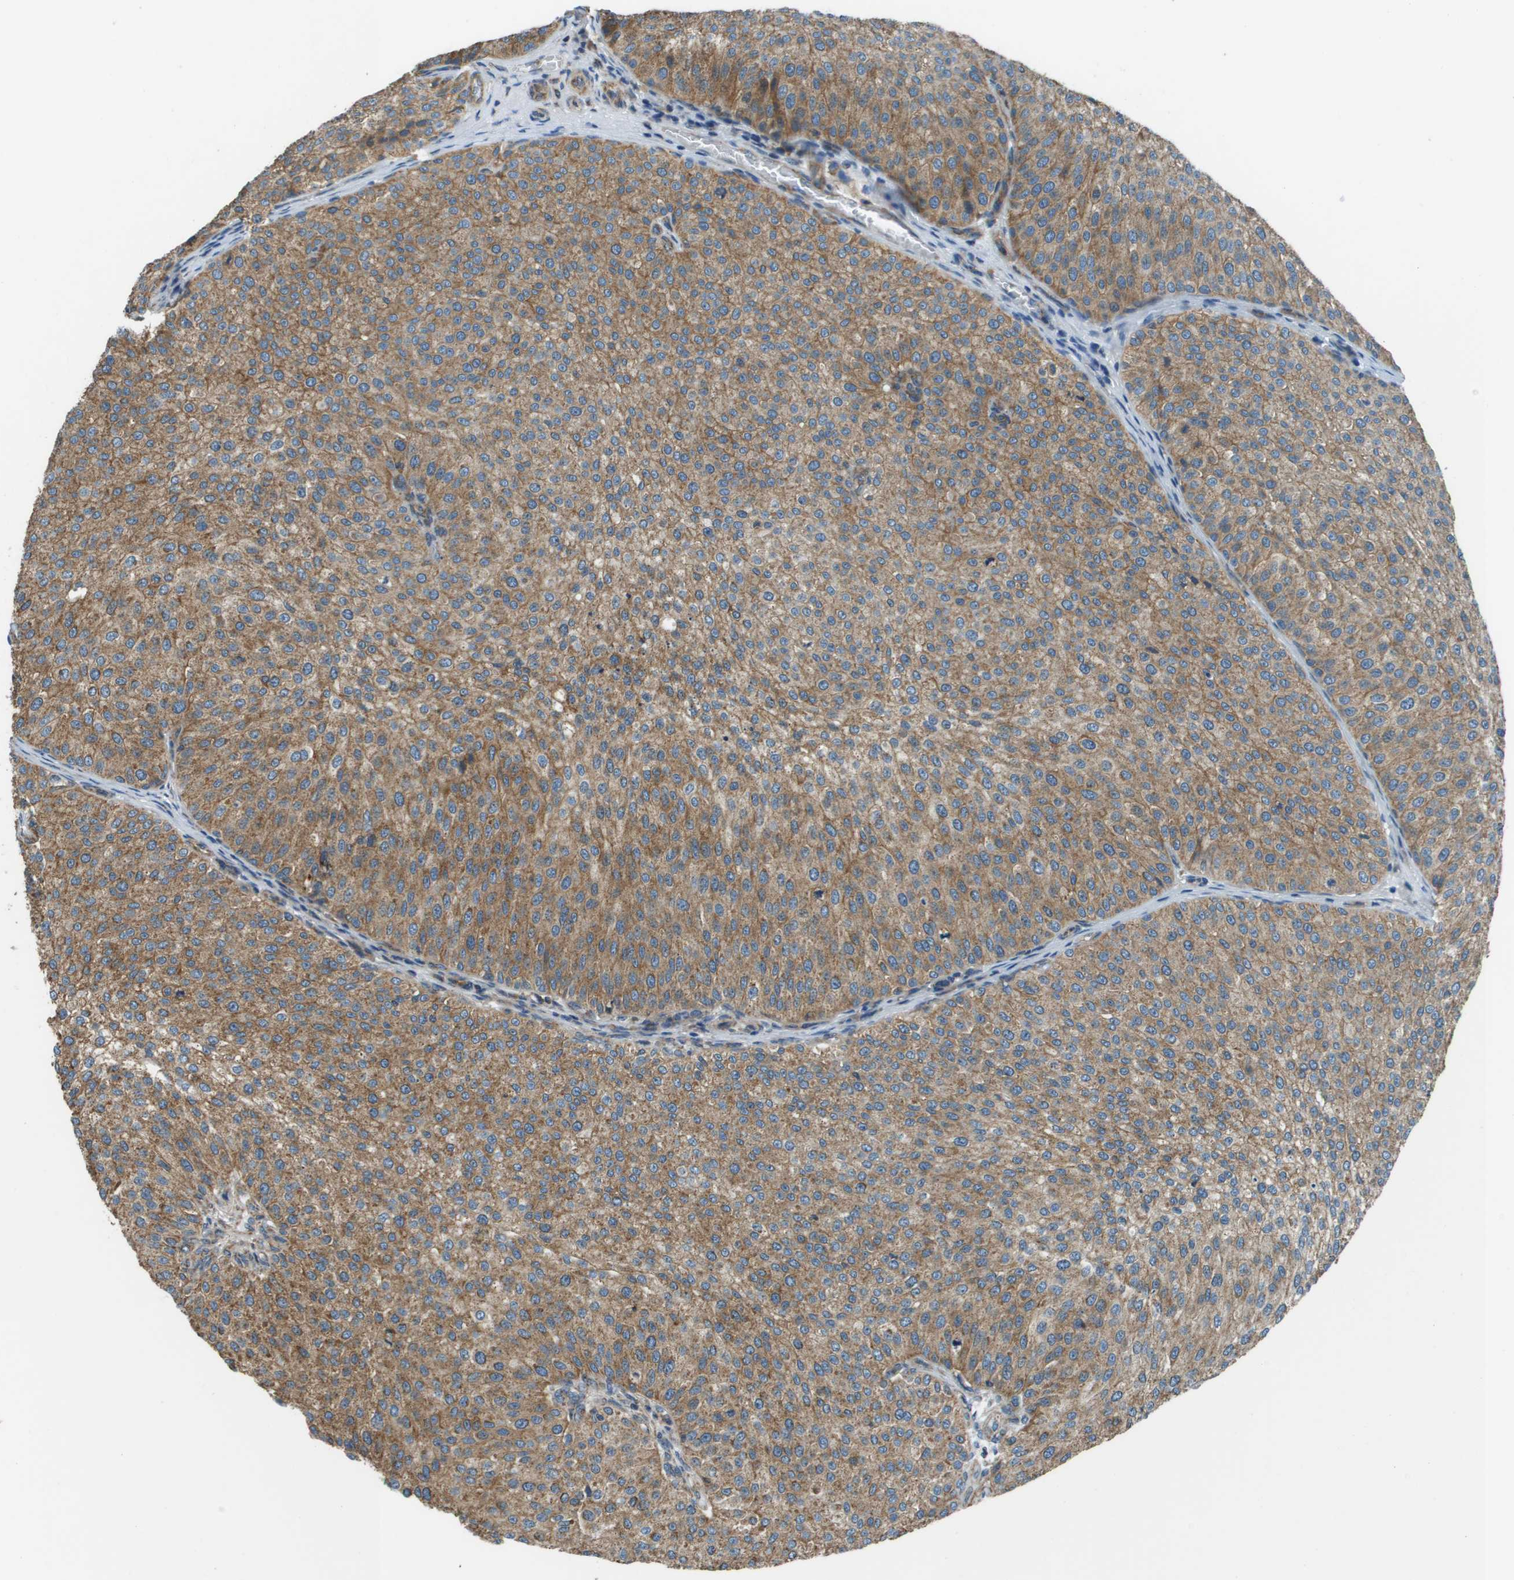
{"staining": {"intensity": "moderate", "quantity": ">75%", "location": "cytoplasmic/membranous"}, "tissue": "urothelial cancer", "cell_type": "Tumor cells", "image_type": "cancer", "snomed": [{"axis": "morphology", "description": "Urothelial carcinoma, Low grade"}, {"axis": "topography", "description": "Smooth muscle"}, {"axis": "topography", "description": "Urinary bladder"}], "caption": "A histopathology image showing moderate cytoplasmic/membranous positivity in about >75% of tumor cells in urothelial carcinoma (low-grade), as visualized by brown immunohistochemical staining.", "gene": "TMEM51", "patient": {"sex": "male", "age": 60}}